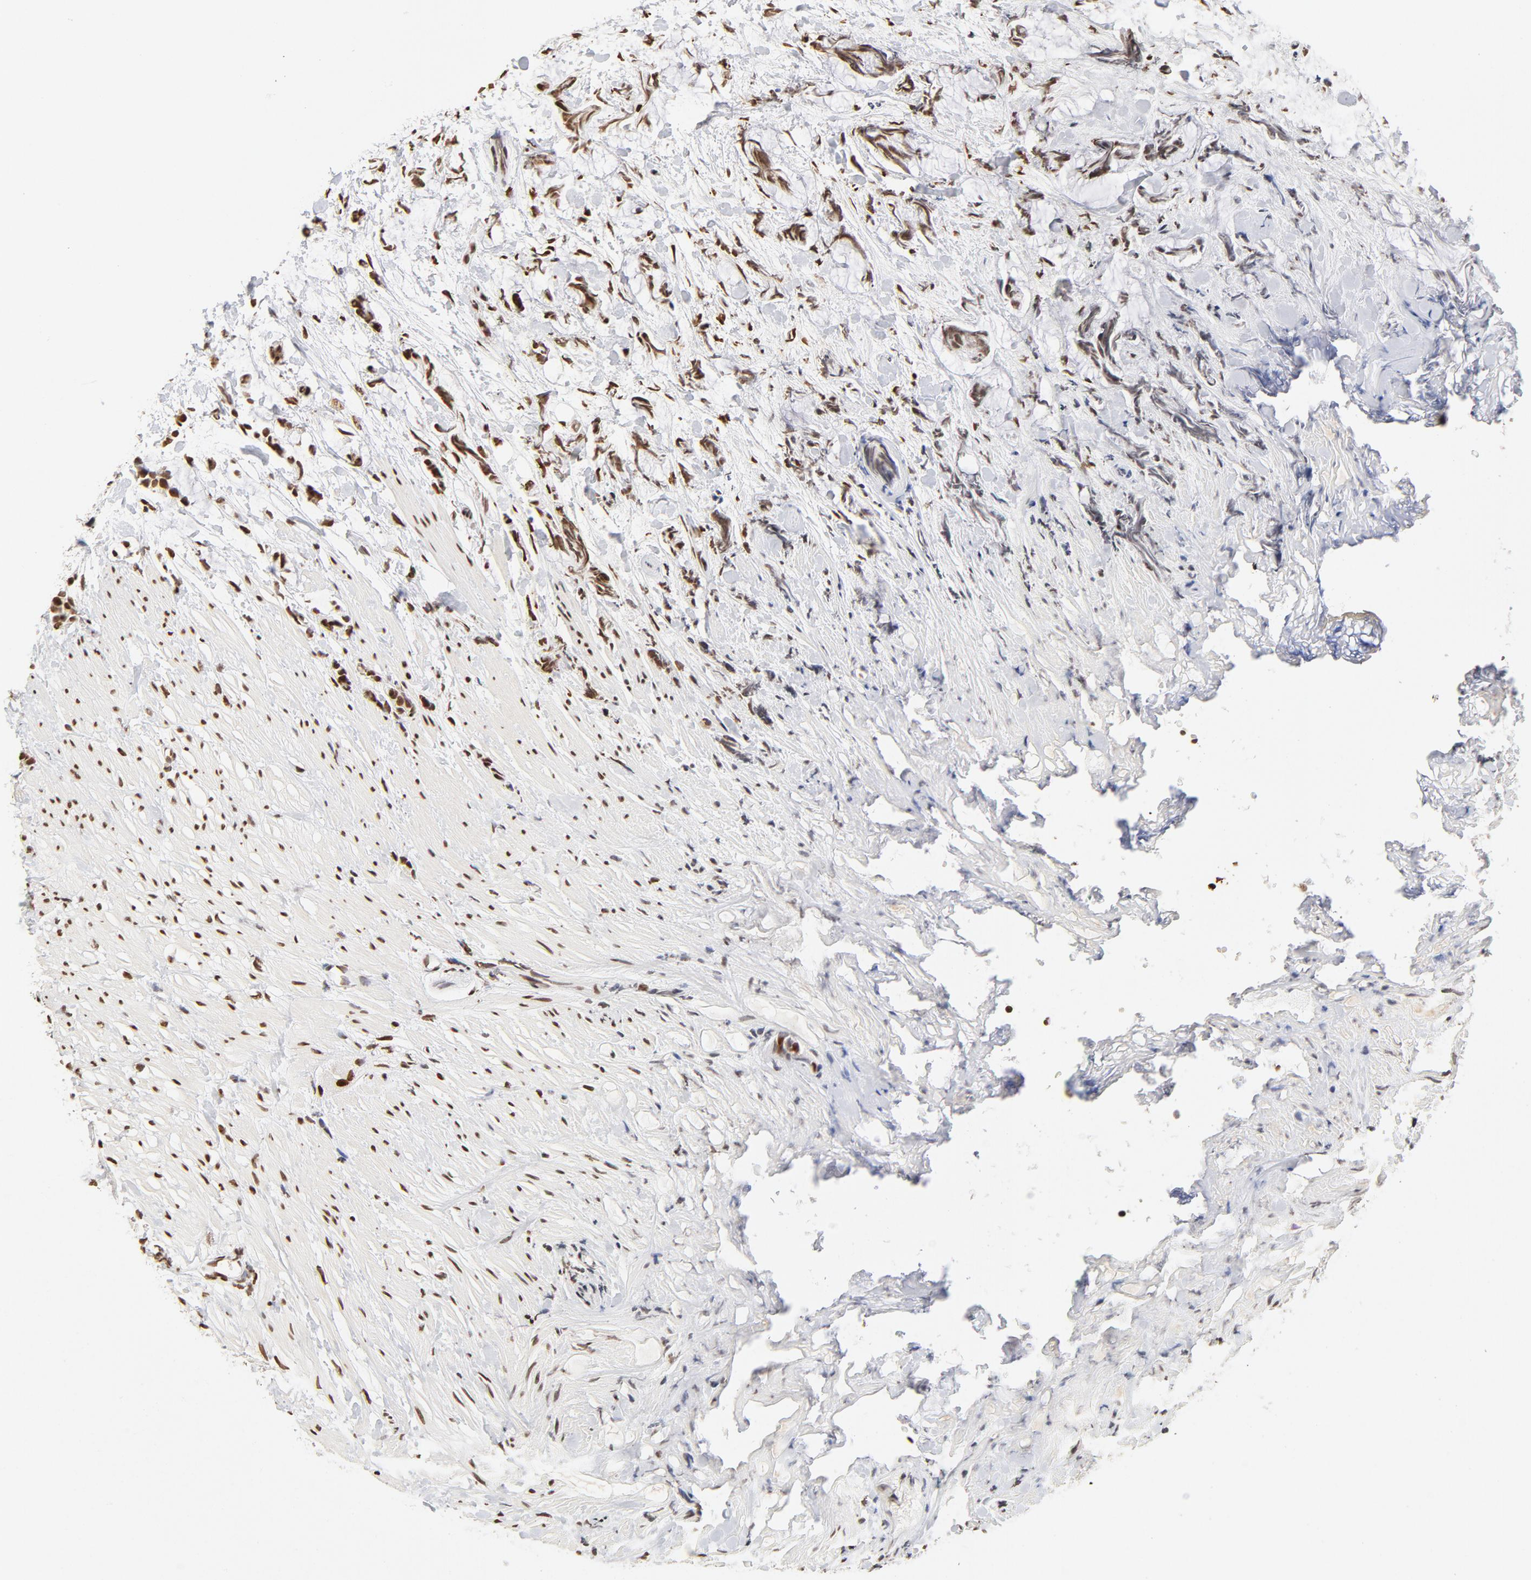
{"staining": {"intensity": "strong", "quantity": ">75%", "location": "nuclear"}, "tissue": "colorectal cancer", "cell_type": "Tumor cells", "image_type": "cancer", "snomed": [{"axis": "morphology", "description": "Adenocarcinoma, NOS"}, {"axis": "topography", "description": "Colon"}], "caption": "This micrograph exhibits IHC staining of human colorectal adenocarcinoma, with high strong nuclear positivity in about >75% of tumor cells.", "gene": "TP53BP1", "patient": {"sex": "male", "age": 14}}